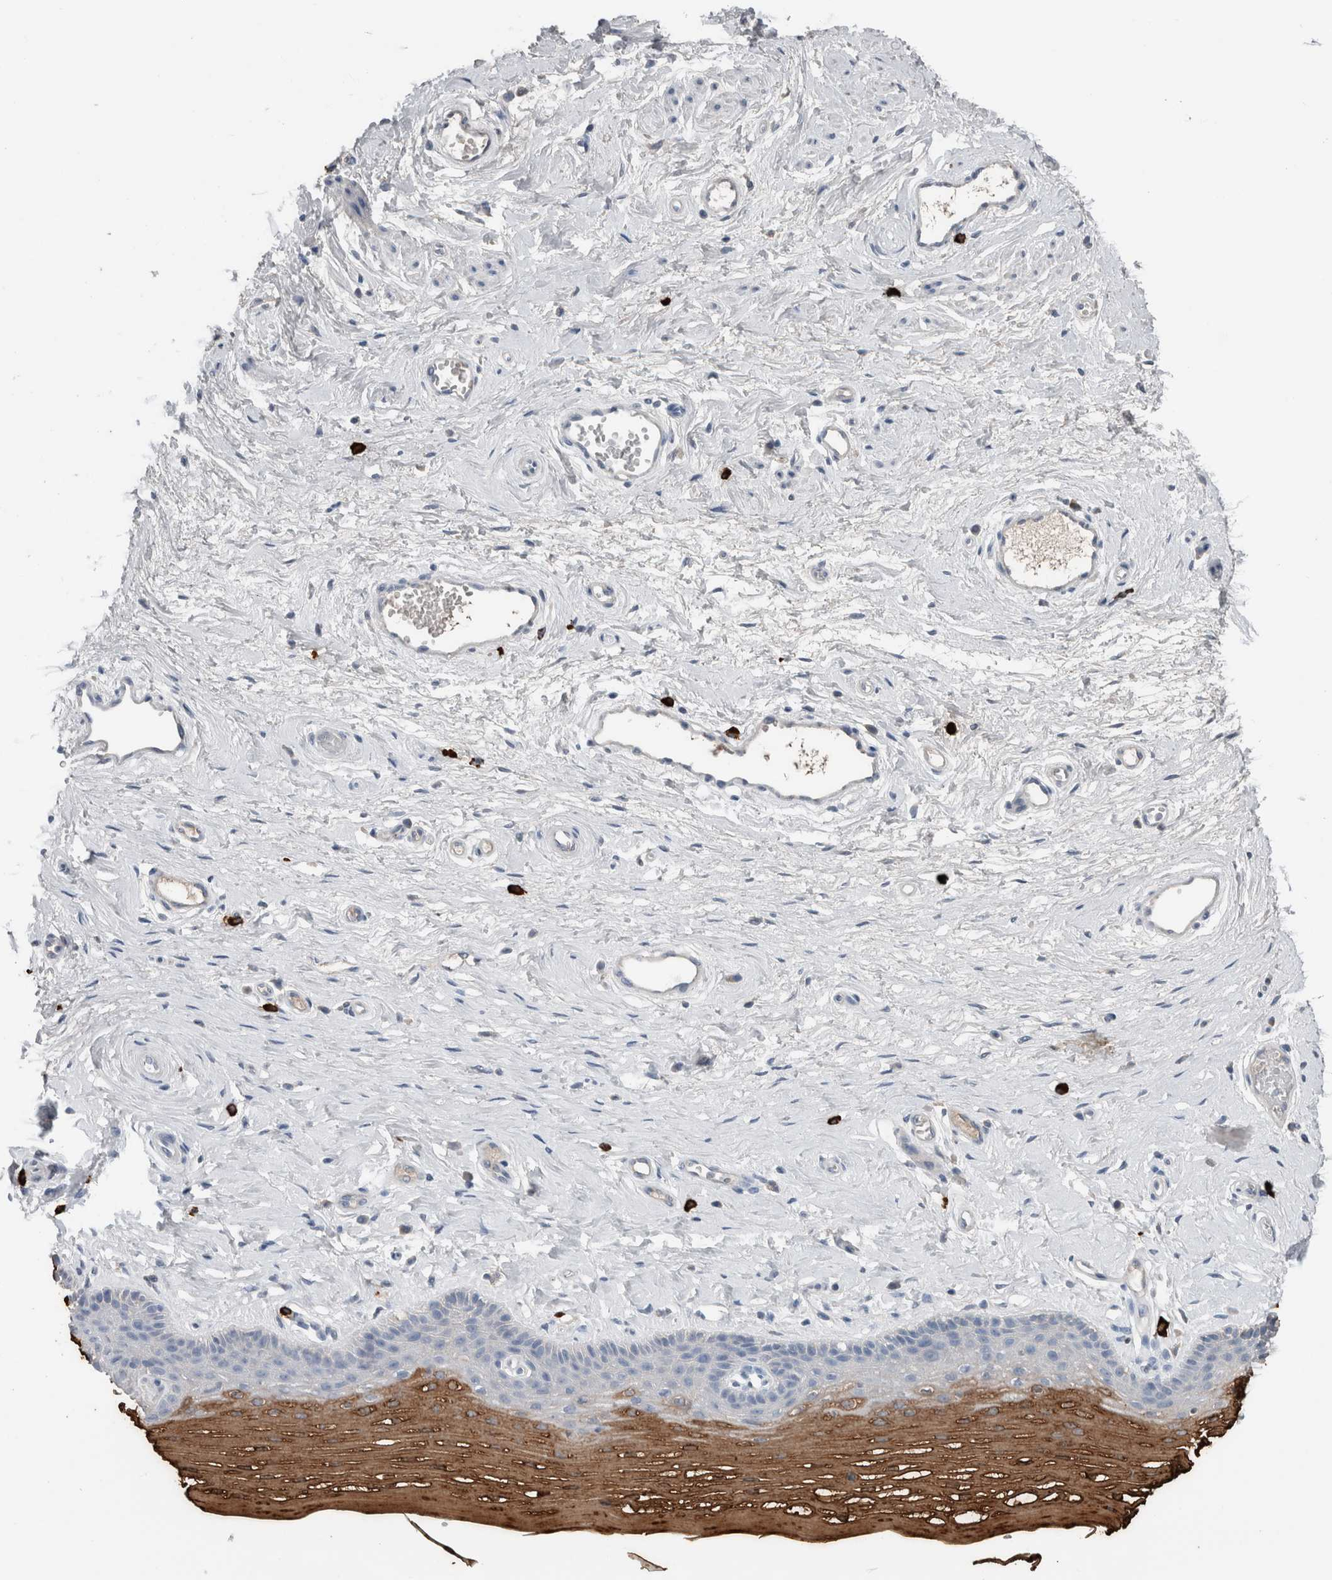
{"staining": {"intensity": "strong", "quantity": "<25%", "location": "cytoplasmic/membranous"}, "tissue": "vagina", "cell_type": "Squamous epithelial cells", "image_type": "normal", "snomed": [{"axis": "morphology", "description": "Normal tissue, NOS"}, {"axis": "topography", "description": "Vagina"}], "caption": "Strong cytoplasmic/membranous protein expression is present in approximately <25% of squamous epithelial cells in vagina. The staining is performed using DAB (3,3'-diaminobenzidine) brown chromogen to label protein expression. The nuclei are counter-stained blue using hematoxylin.", "gene": "CRNN", "patient": {"sex": "female", "age": 46}}